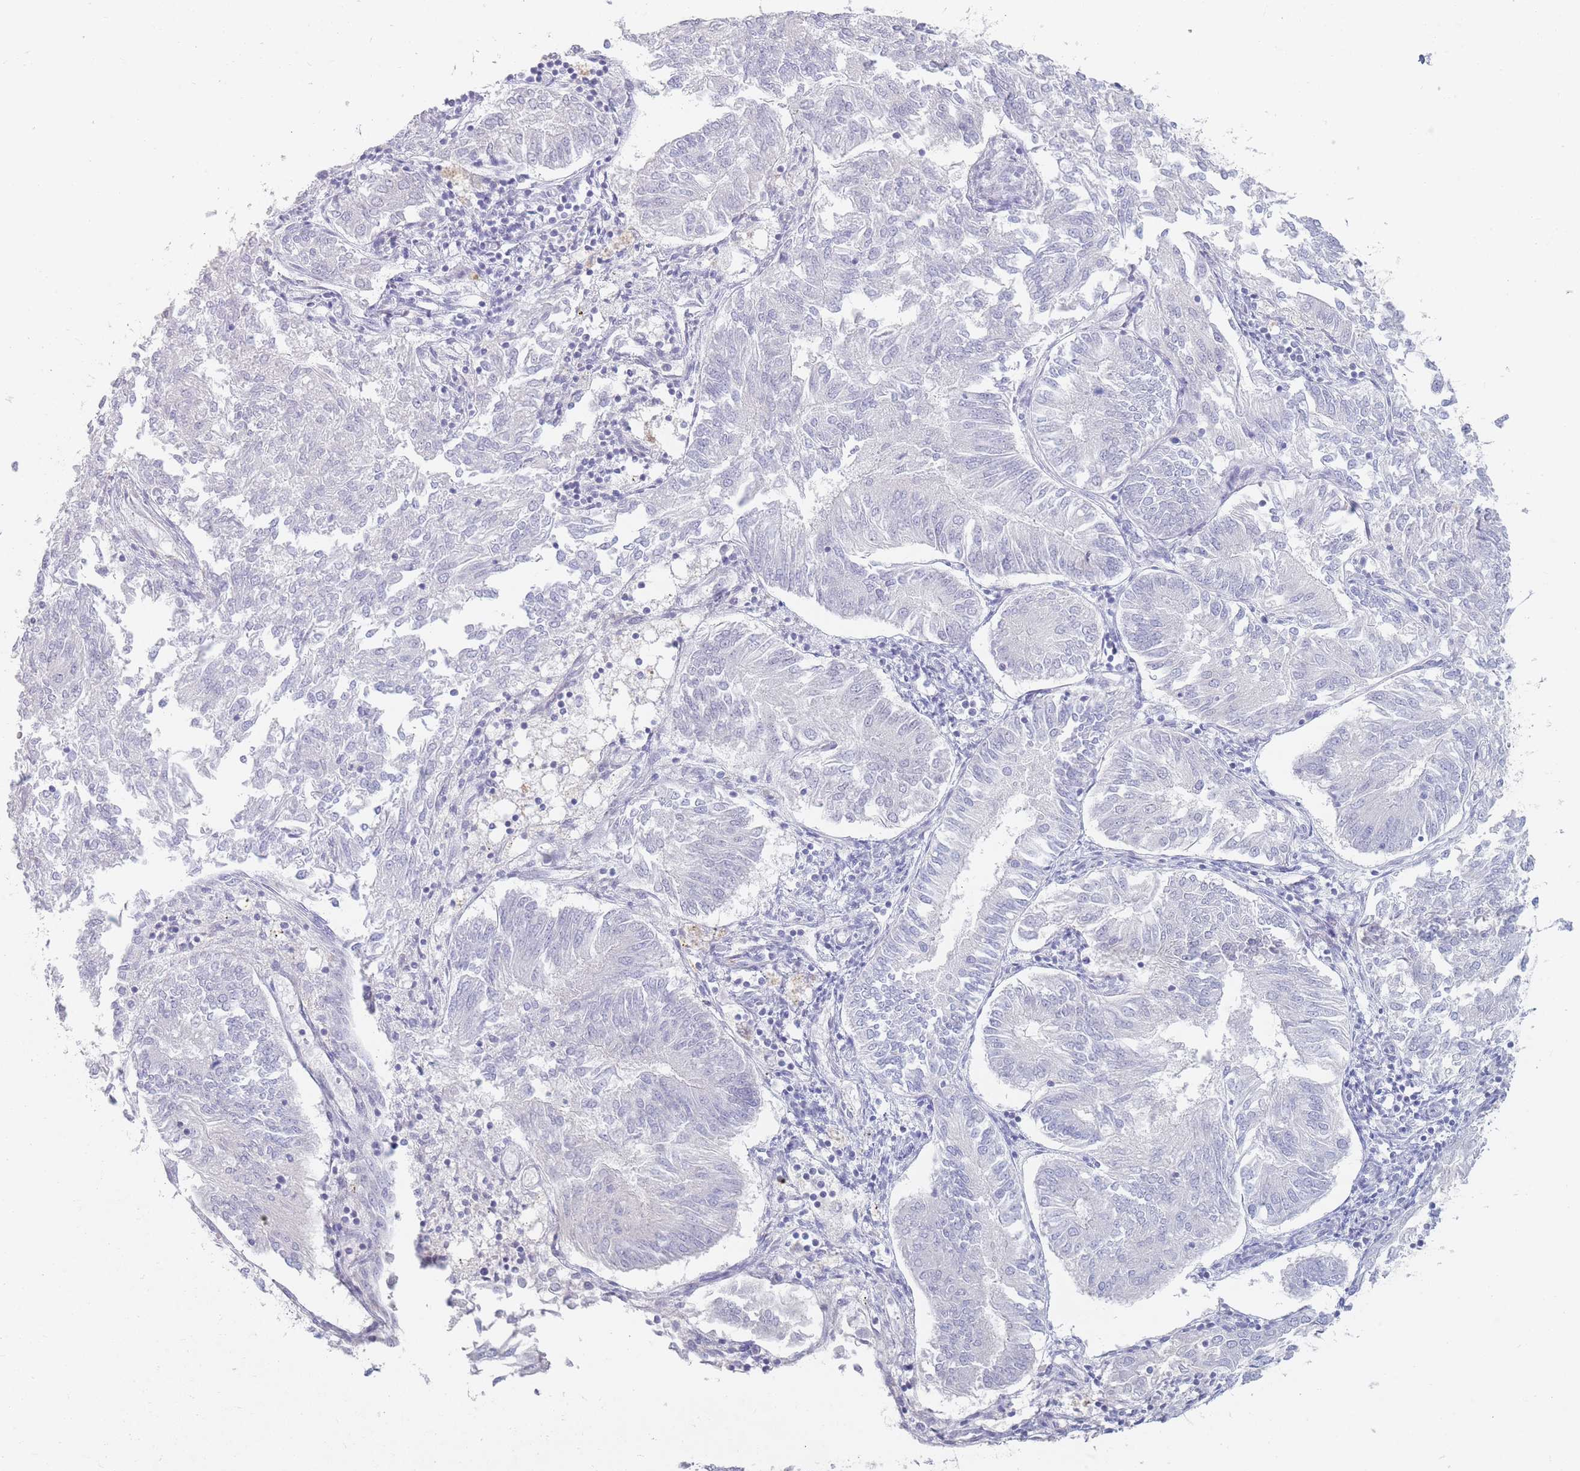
{"staining": {"intensity": "negative", "quantity": "none", "location": "none"}, "tissue": "endometrial cancer", "cell_type": "Tumor cells", "image_type": "cancer", "snomed": [{"axis": "morphology", "description": "Adenocarcinoma, NOS"}, {"axis": "topography", "description": "Endometrium"}], "caption": "IHC of endometrial cancer (adenocarcinoma) reveals no expression in tumor cells. (Brightfield microscopy of DAB IHC at high magnification).", "gene": "PRG4", "patient": {"sex": "female", "age": 58}}